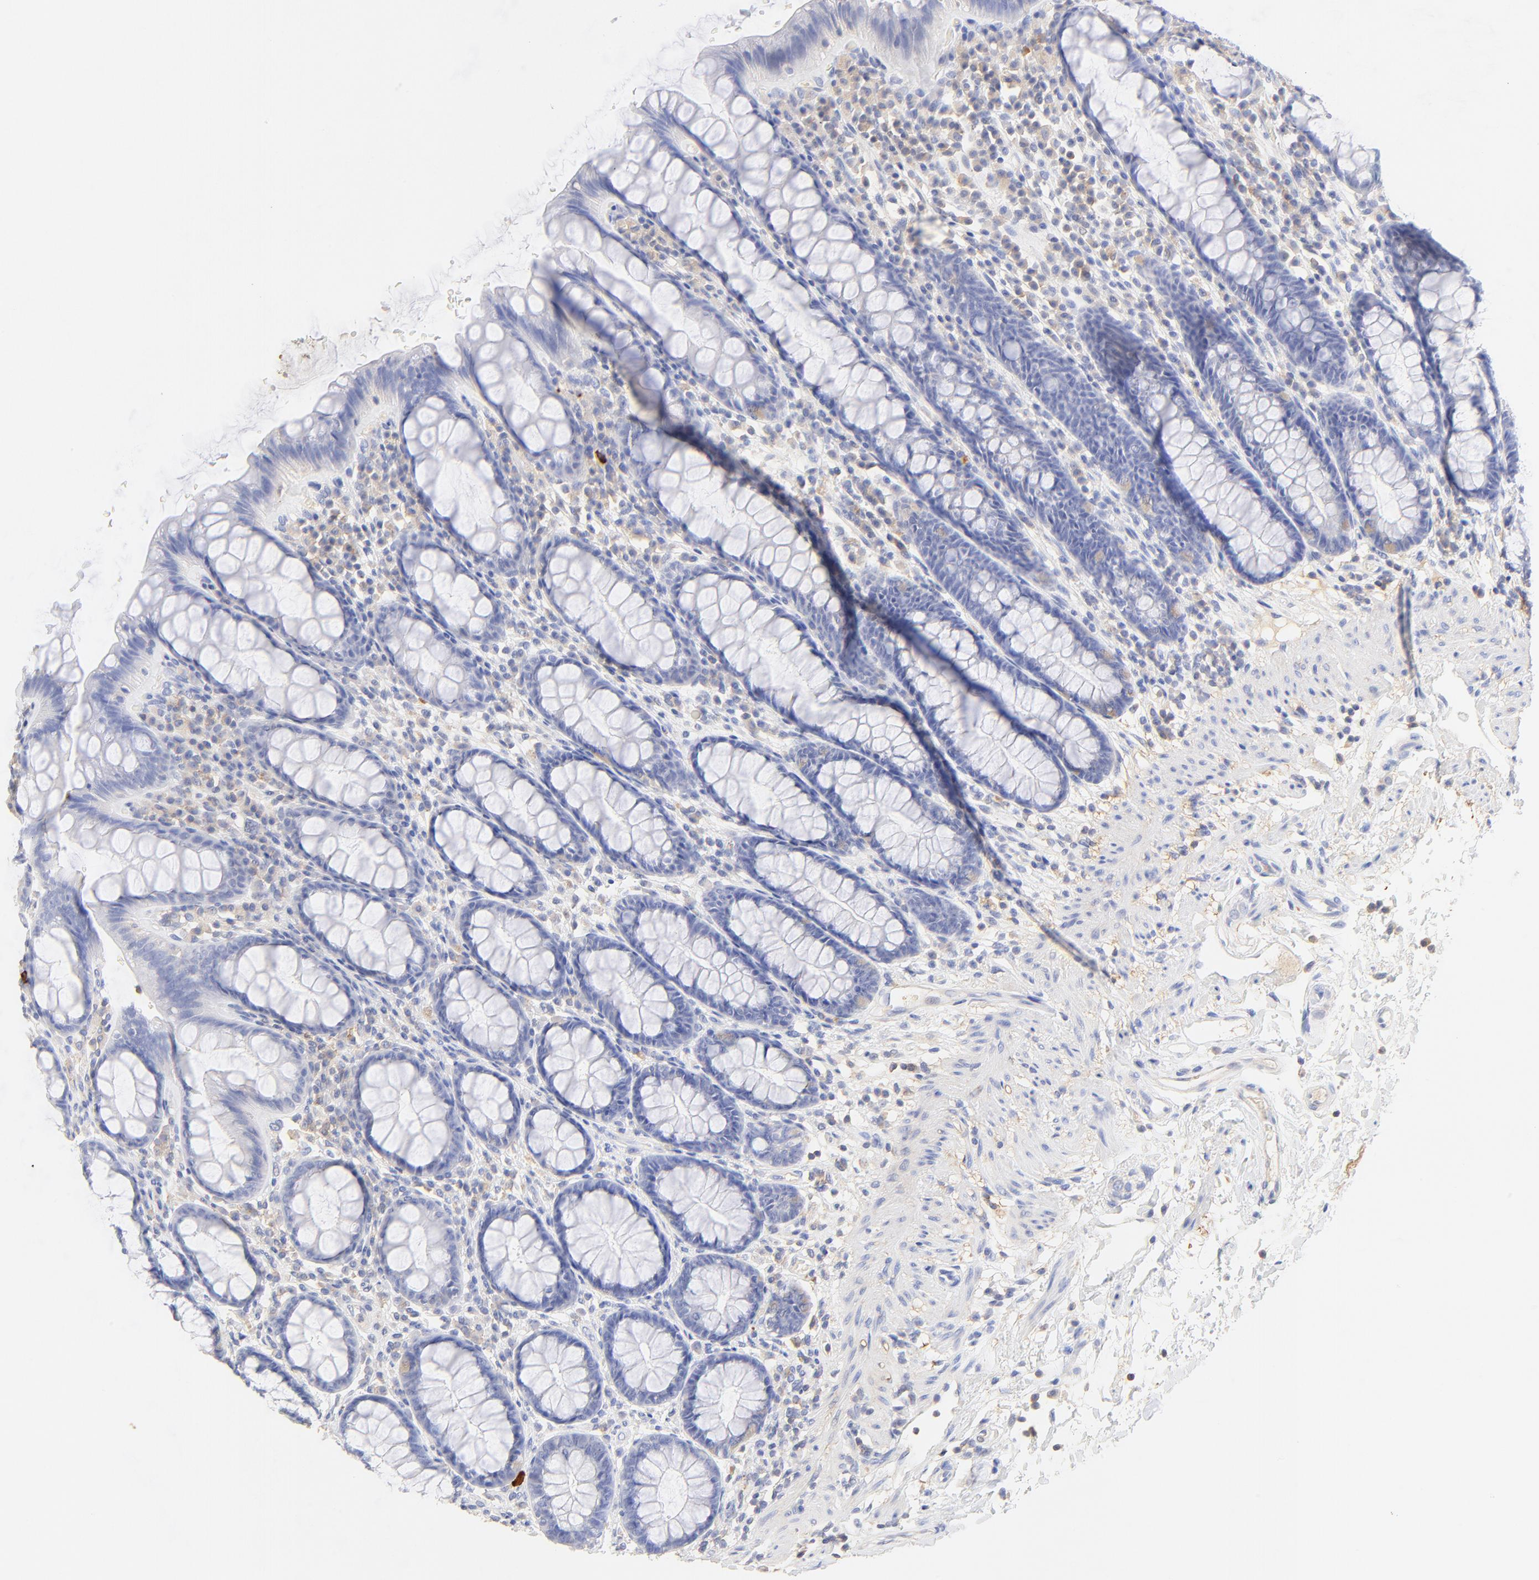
{"staining": {"intensity": "negative", "quantity": "none", "location": "none"}, "tissue": "rectum", "cell_type": "Glandular cells", "image_type": "normal", "snomed": [{"axis": "morphology", "description": "Normal tissue, NOS"}, {"axis": "topography", "description": "Rectum"}], "caption": "Immunohistochemistry image of unremarkable rectum: human rectum stained with DAB (3,3'-diaminobenzidine) displays no significant protein expression in glandular cells.", "gene": "MDGA2", "patient": {"sex": "male", "age": 92}}